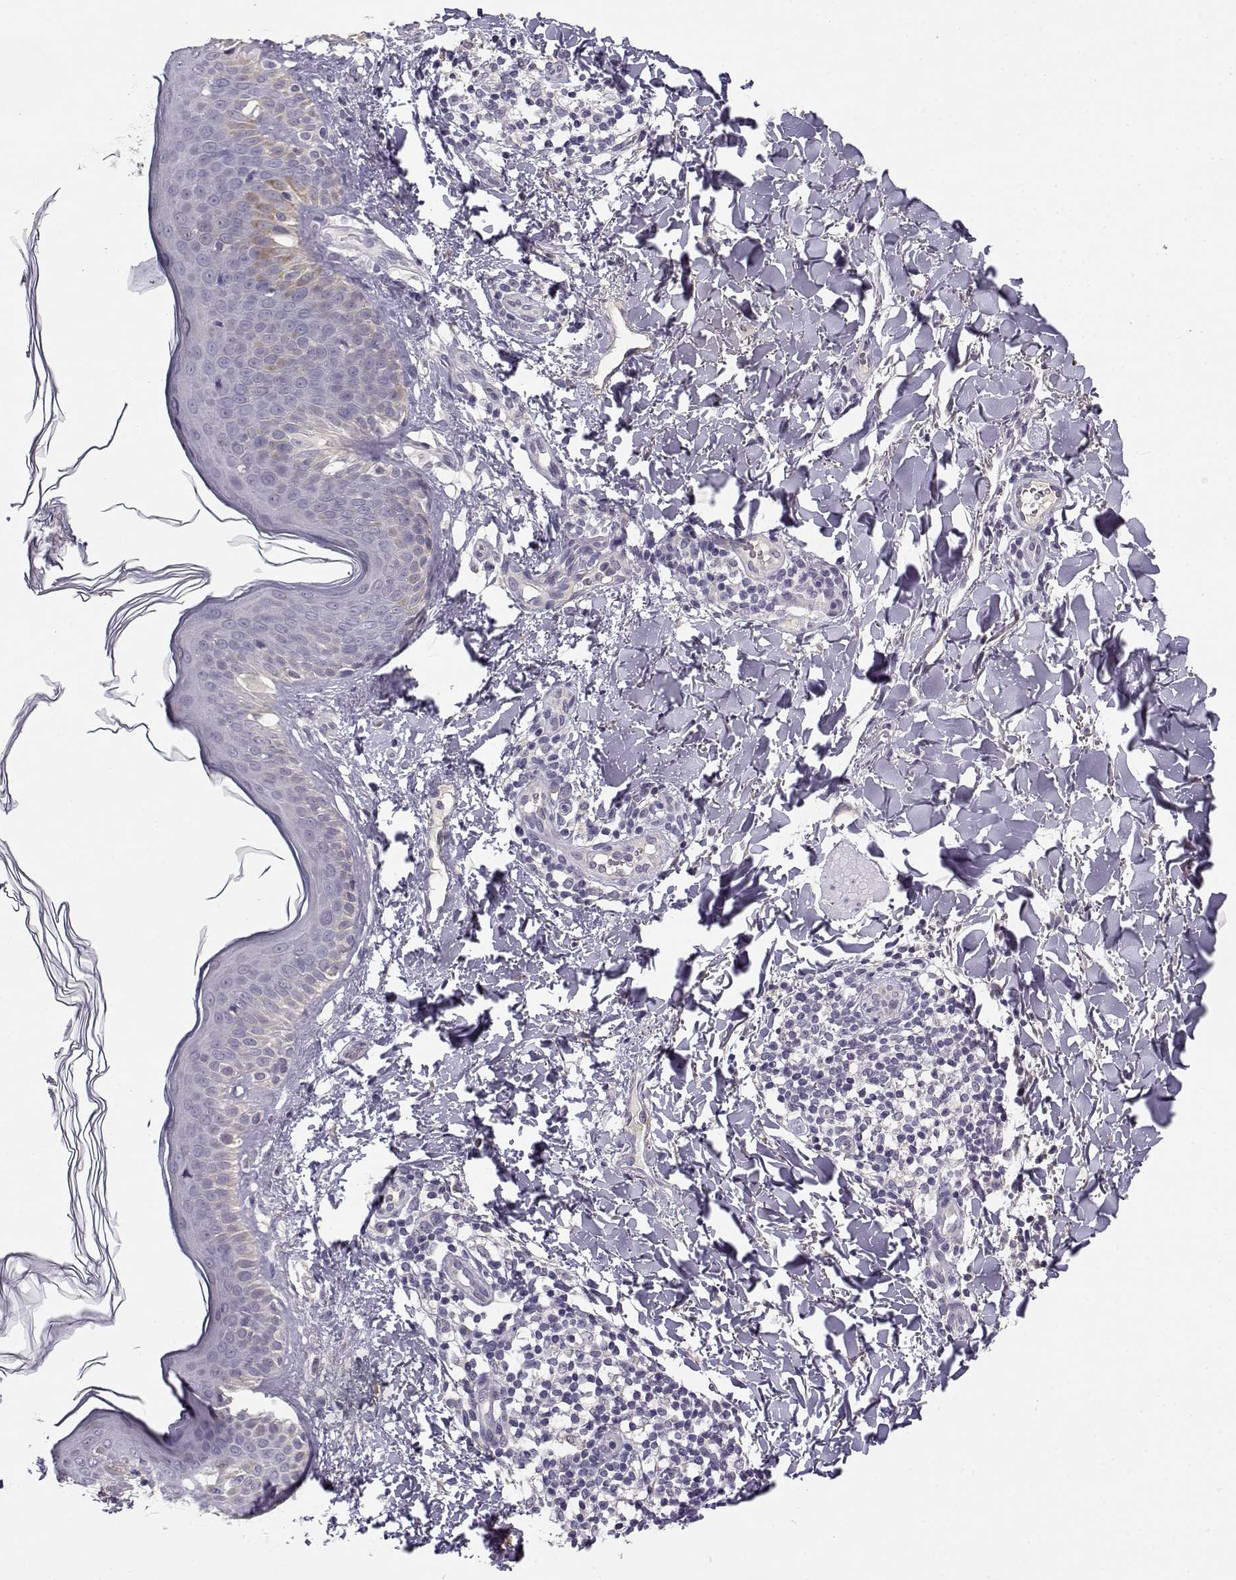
{"staining": {"intensity": "negative", "quantity": "none", "location": "none"}, "tissue": "skin cancer", "cell_type": "Tumor cells", "image_type": "cancer", "snomed": [{"axis": "morphology", "description": "Normal tissue, NOS"}, {"axis": "morphology", "description": "Basal cell carcinoma"}, {"axis": "topography", "description": "Skin"}], "caption": "Immunohistochemistry (IHC) image of neoplastic tissue: skin cancer (basal cell carcinoma) stained with DAB (3,3'-diaminobenzidine) exhibits no significant protein positivity in tumor cells. Brightfield microscopy of immunohistochemistry (IHC) stained with DAB (3,3'-diaminobenzidine) (brown) and hematoxylin (blue), captured at high magnification.", "gene": "TMEM145", "patient": {"sex": "male", "age": 46}}